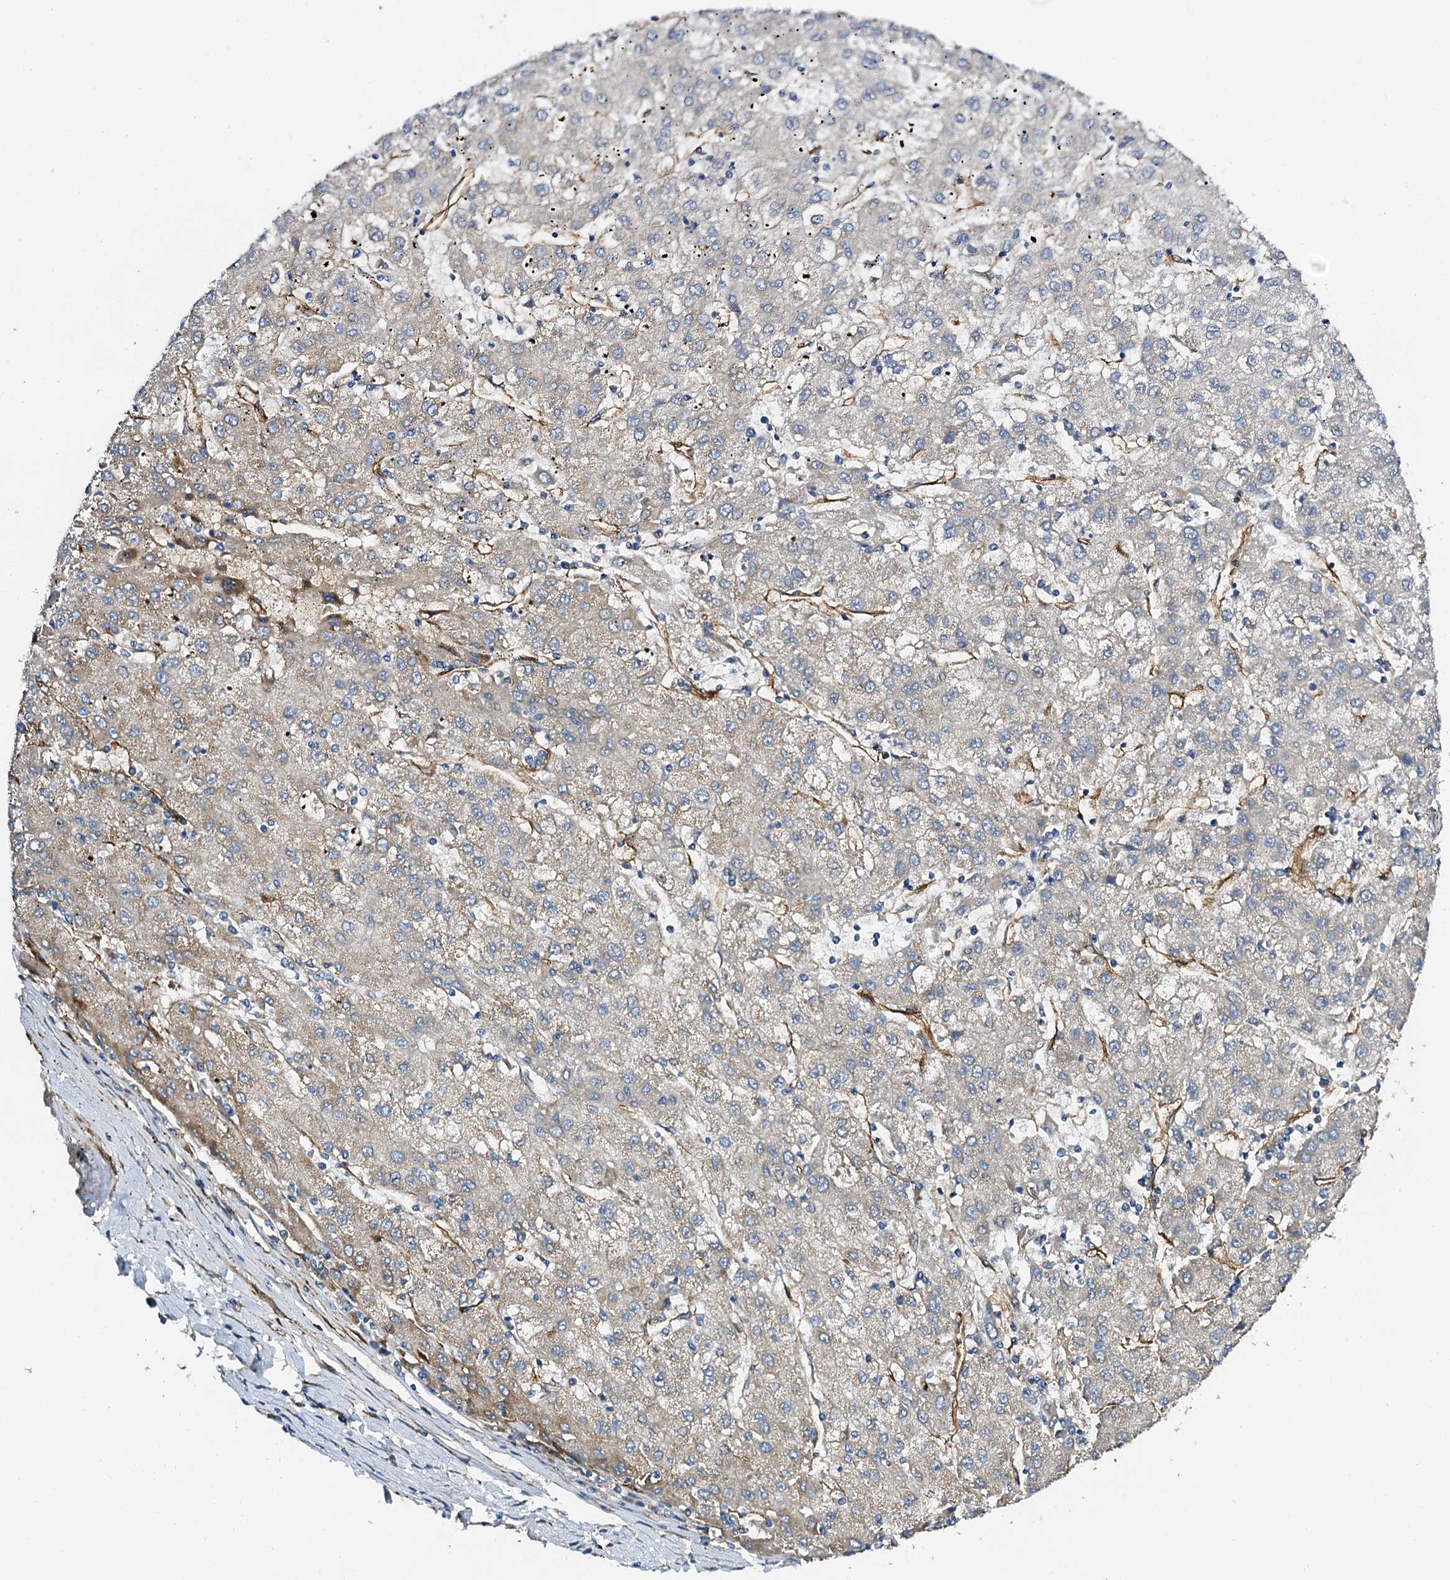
{"staining": {"intensity": "weak", "quantity": ">75%", "location": "cytoplasmic/membranous"}, "tissue": "liver cancer", "cell_type": "Tumor cells", "image_type": "cancer", "snomed": [{"axis": "morphology", "description": "Carcinoma, Hepatocellular, NOS"}, {"axis": "topography", "description": "Liver"}], "caption": "Brown immunohistochemical staining in human liver cancer demonstrates weak cytoplasmic/membranous expression in about >75% of tumor cells. Ihc stains the protein in brown and the nuclei are stained blue.", "gene": "DBX1", "patient": {"sex": "male", "age": 72}}